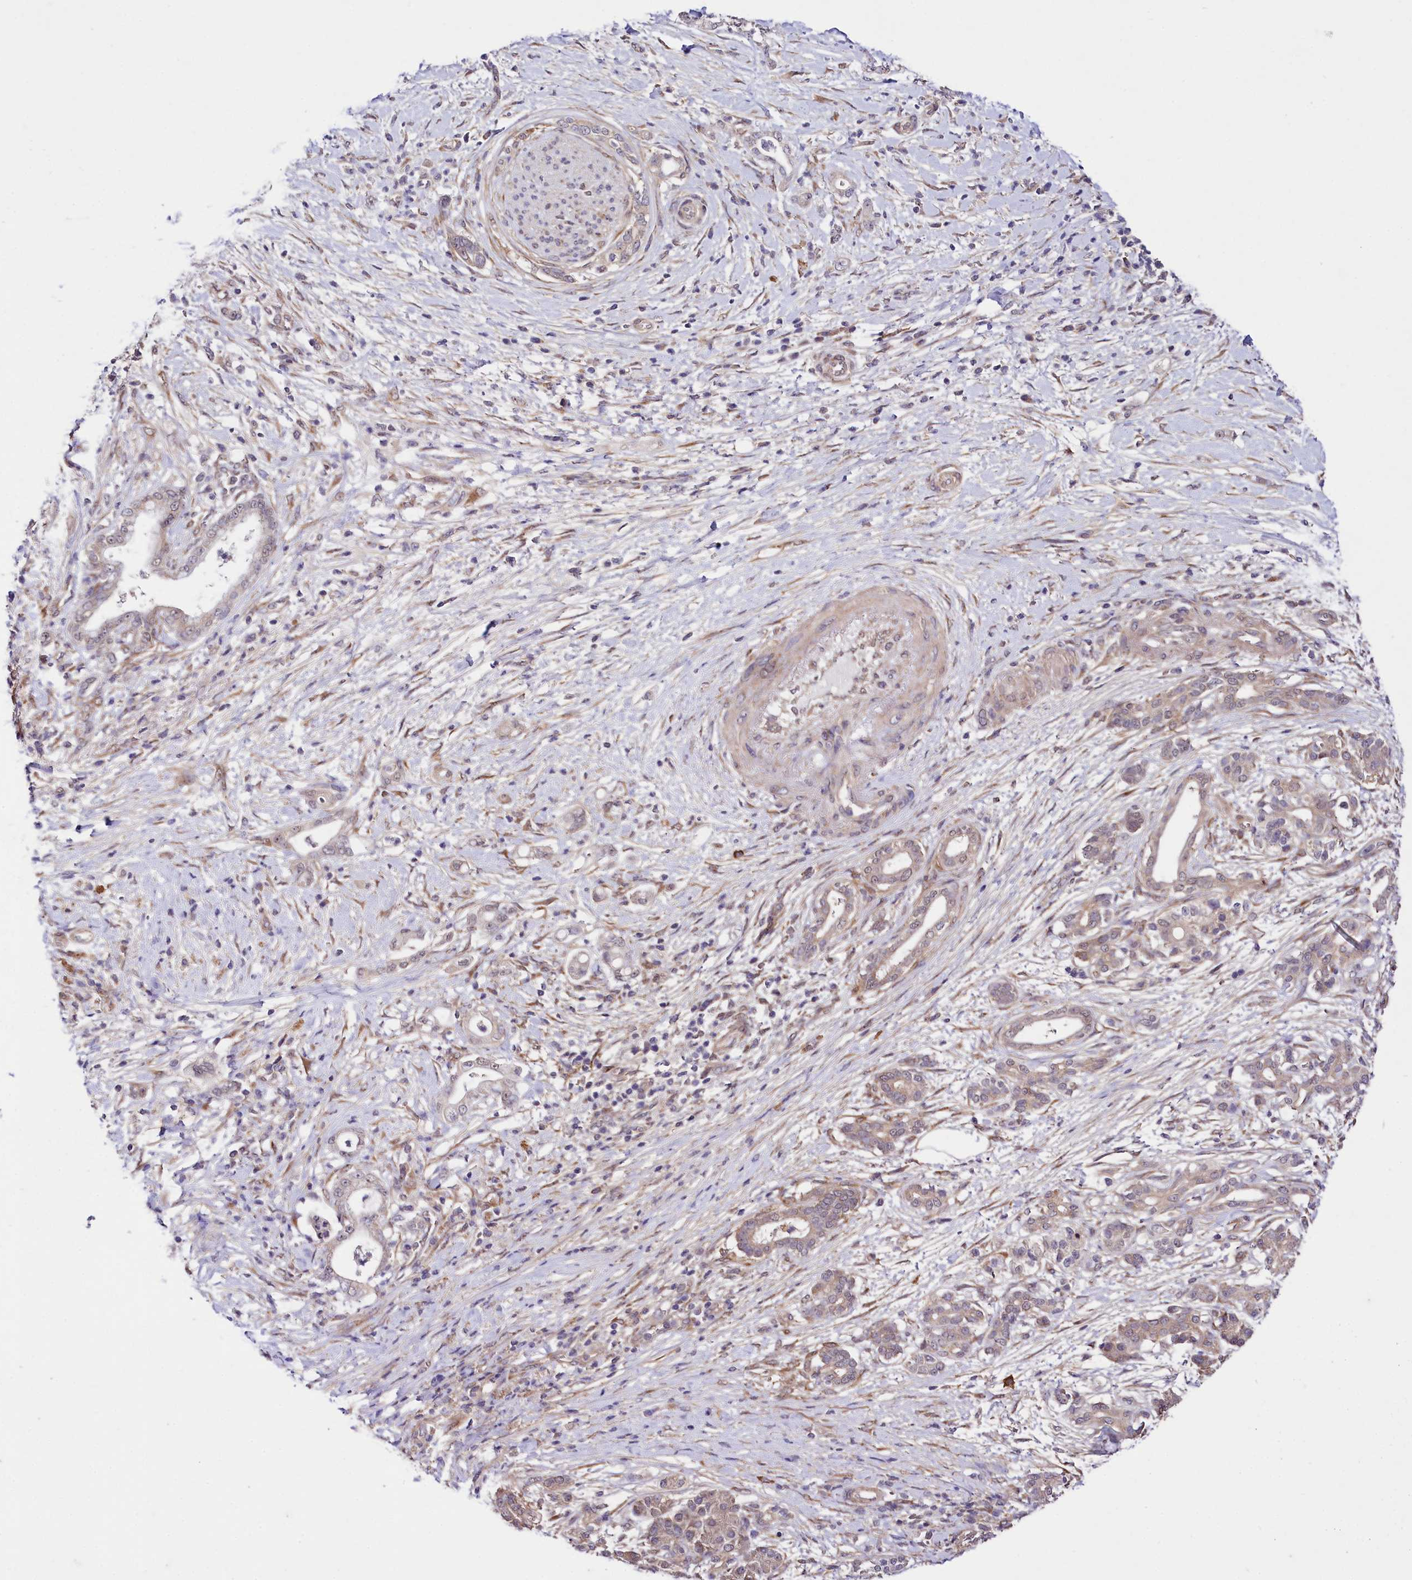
{"staining": {"intensity": "weak", "quantity": "<25%", "location": "cytoplasmic/membranous"}, "tissue": "pancreatic cancer", "cell_type": "Tumor cells", "image_type": "cancer", "snomed": [{"axis": "morphology", "description": "Adenocarcinoma, NOS"}, {"axis": "topography", "description": "Pancreas"}], "caption": "An IHC image of adenocarcinoma (pancreatic) is shown. There is no staining in tumor cells of adenocarcinoma (pancreatic).", "gene": "PHLDB1", "patient": {"sex": "female", "age": 55}}